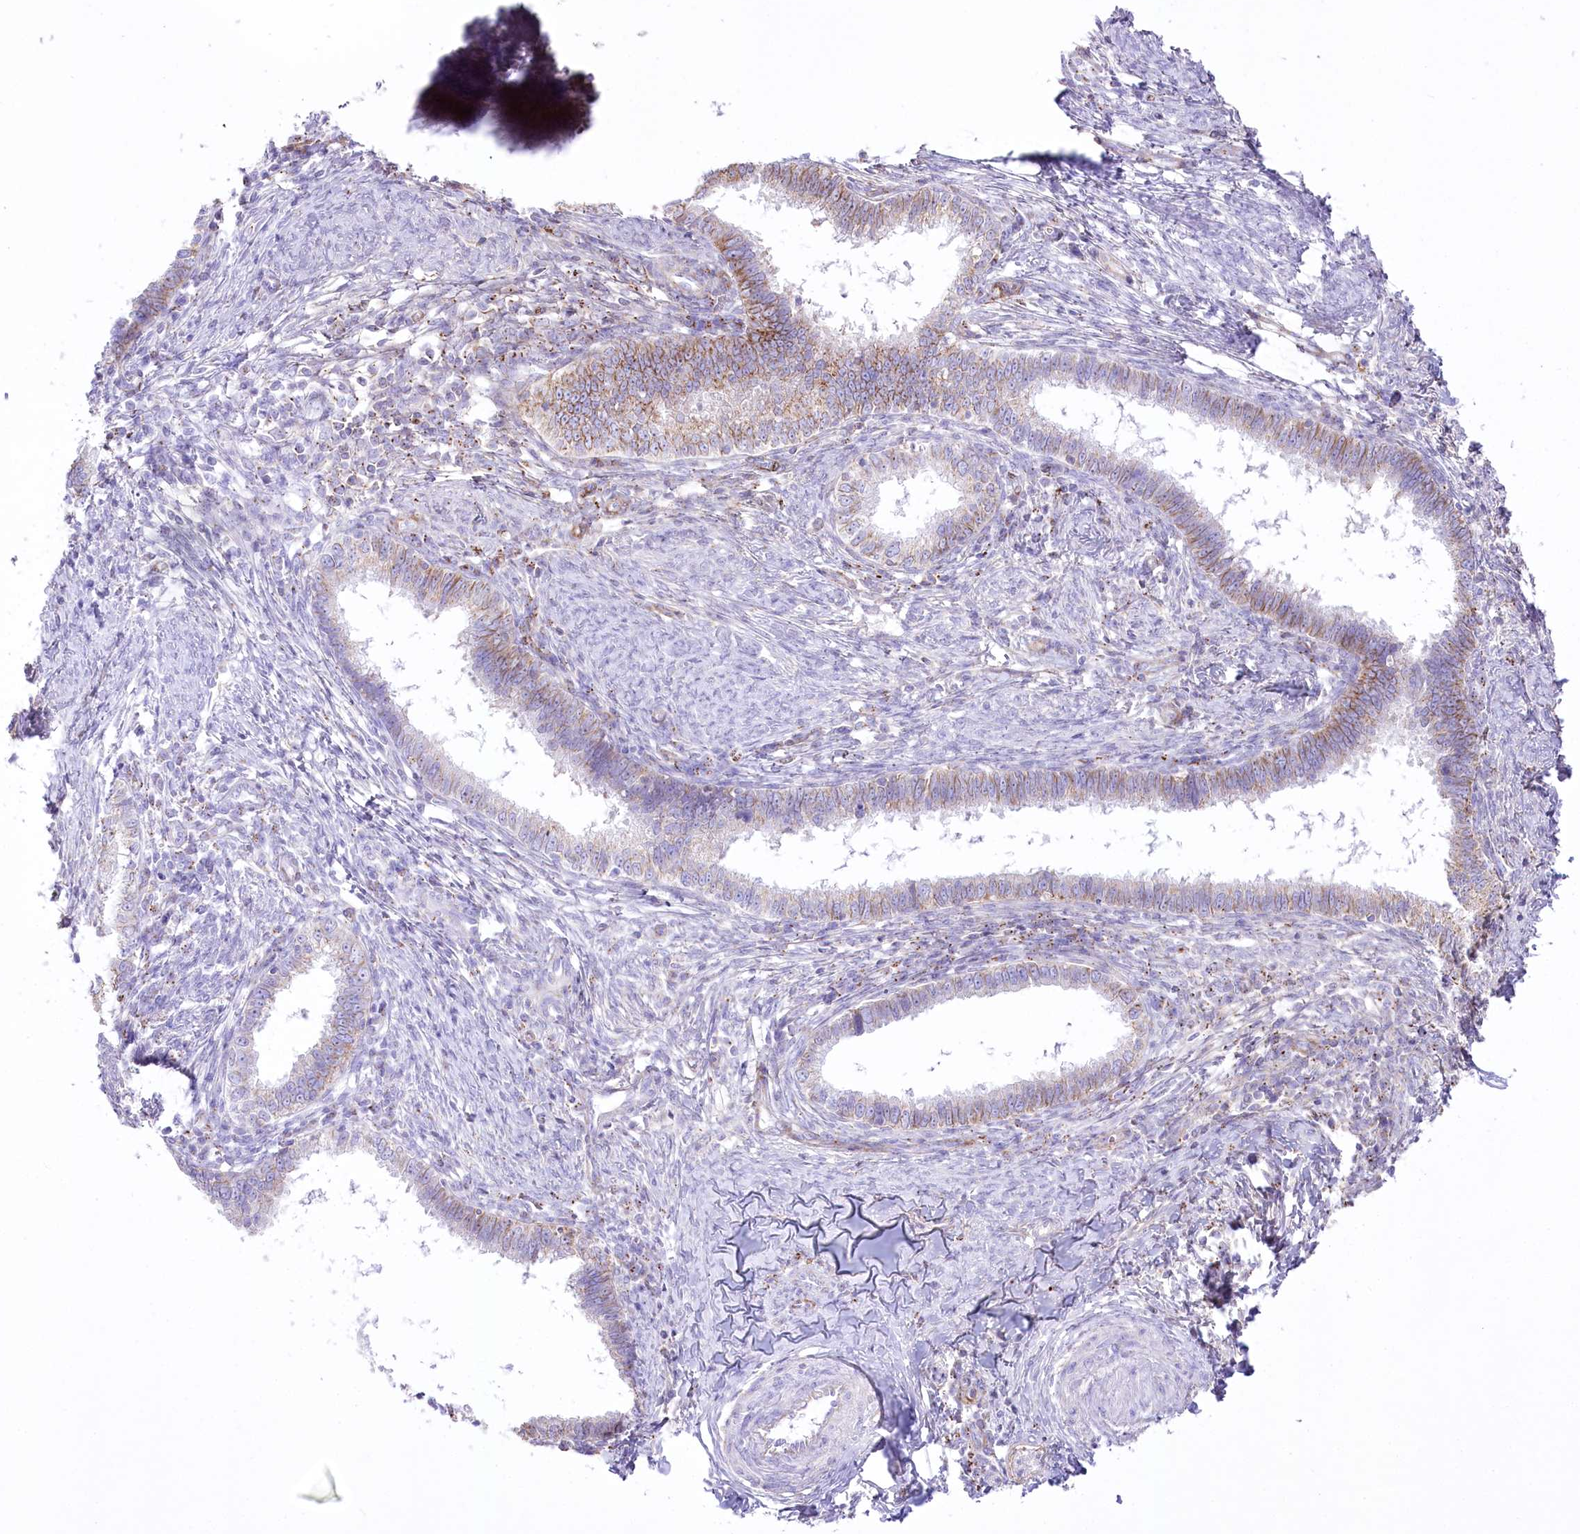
{"staining": {"intensity": "moderate", "quantity": "25%-75%", "location": "cytoplasmic/membranous"}, "tissue": "cervical cancer", "cell_type": "Tumor cells", "image_type": "cancer", "snomed": [{"axis": "morphology", "description": "Adenocarcinoma, NOS"}, {"axis": "topography", "description": "Cervix"}], "caption": "Immunohistochemistry (IHC) of cervical cancer (adenocarcinoma) displays medium levels of moderate cytoplasmic/membranous positivity in approximately 25%-75% of tumor cells.", "gene": "FAM216A", "patient": {"sex": "female", "age": 36}}